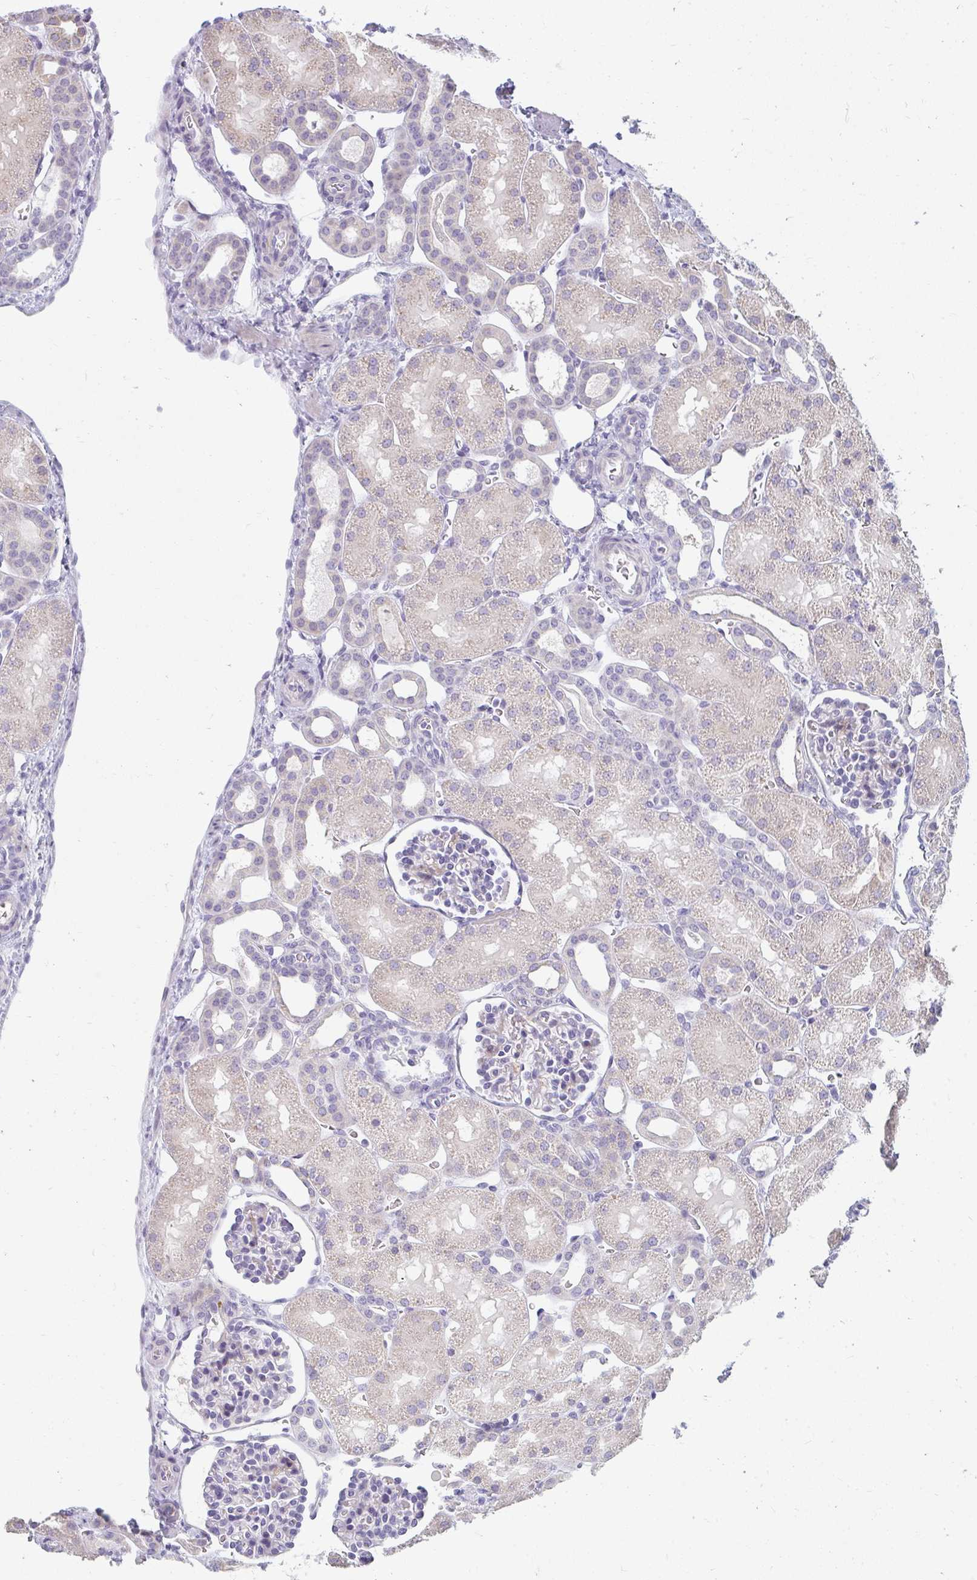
{"staining": {"intensity": "negative", "quantity": "none", "location": "none"}, "tissue": "kidney", "cell_type": "Cells in glomeruli", "image_type": "normal", "snomed": [{"axis": "morphology", "description": "Normal tissue, NOS"}, {"axis": "topography", "description": "Kidney"}], "caption": "Kidney was stained to show a protein in brown. There is no significant expression in cells in glomeruli. The staining was performed using DAB (3,3'-diaminobenzidine) to visualize the protein expression in brown, while the nuclei were stained in blue with hematoxylin (Magnification: 20x).", "gene": "PPP1R3G", "patient": {"sex": "male", "age": 2}}